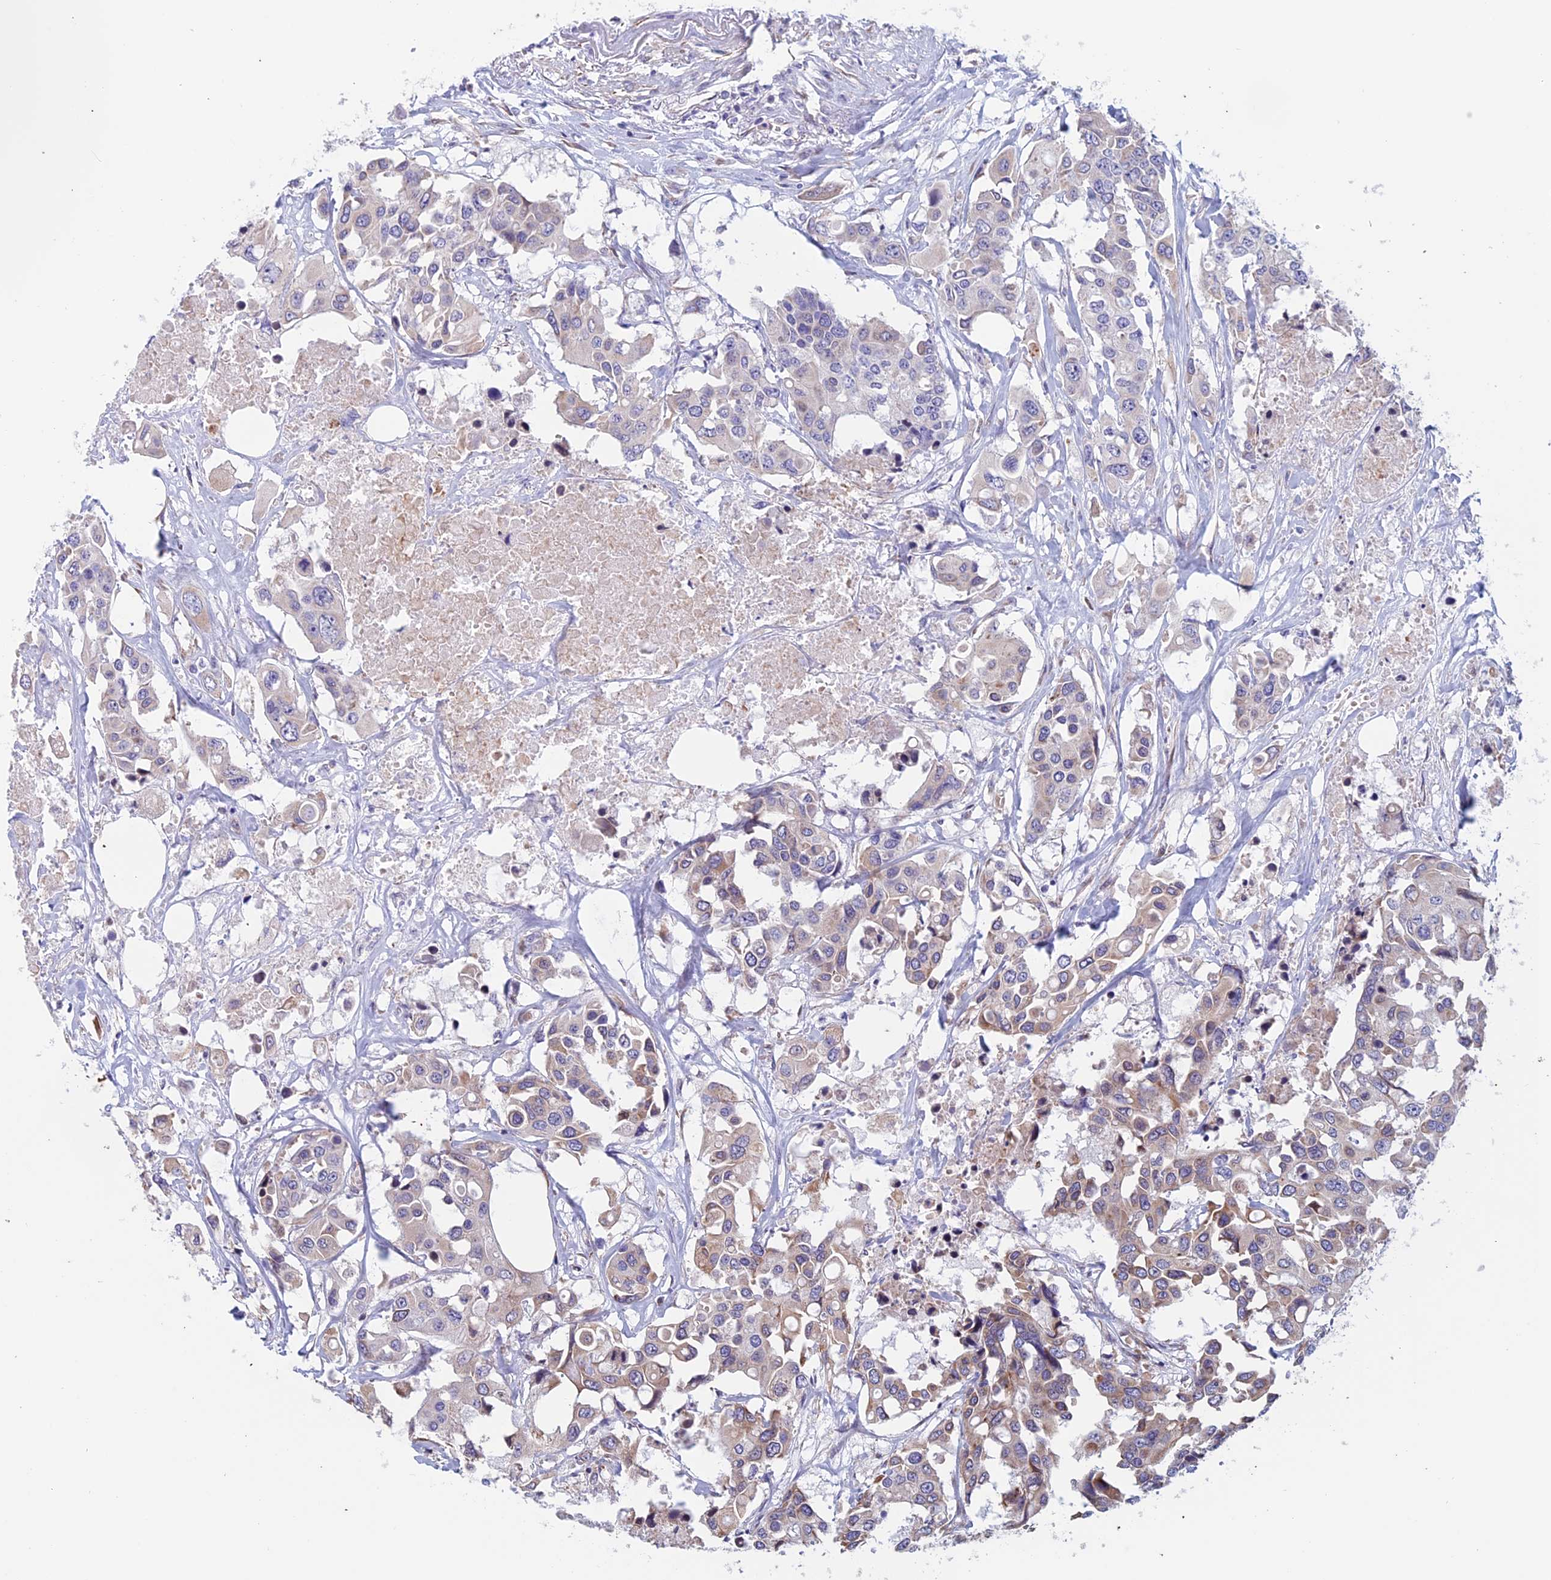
{"staining": {"intensity": "weak", "quantity": "<25%", "location": "cytoplasmic/membranous"}, "tissue": "colorectal cancer", "cell_type": "Tumor cells", "image_type": "cancer", "snomed": [{"axis": "morphology", "description": "Adenocarcinoma, NOS"}, {"axis": "topography", "description": "Colon"}], "caption": "There is no significant expression in tumor cells of colorectal adenocarcinoma.", "gene": "BCL2L10", "patient": {"sex": "male", "age": 77}}